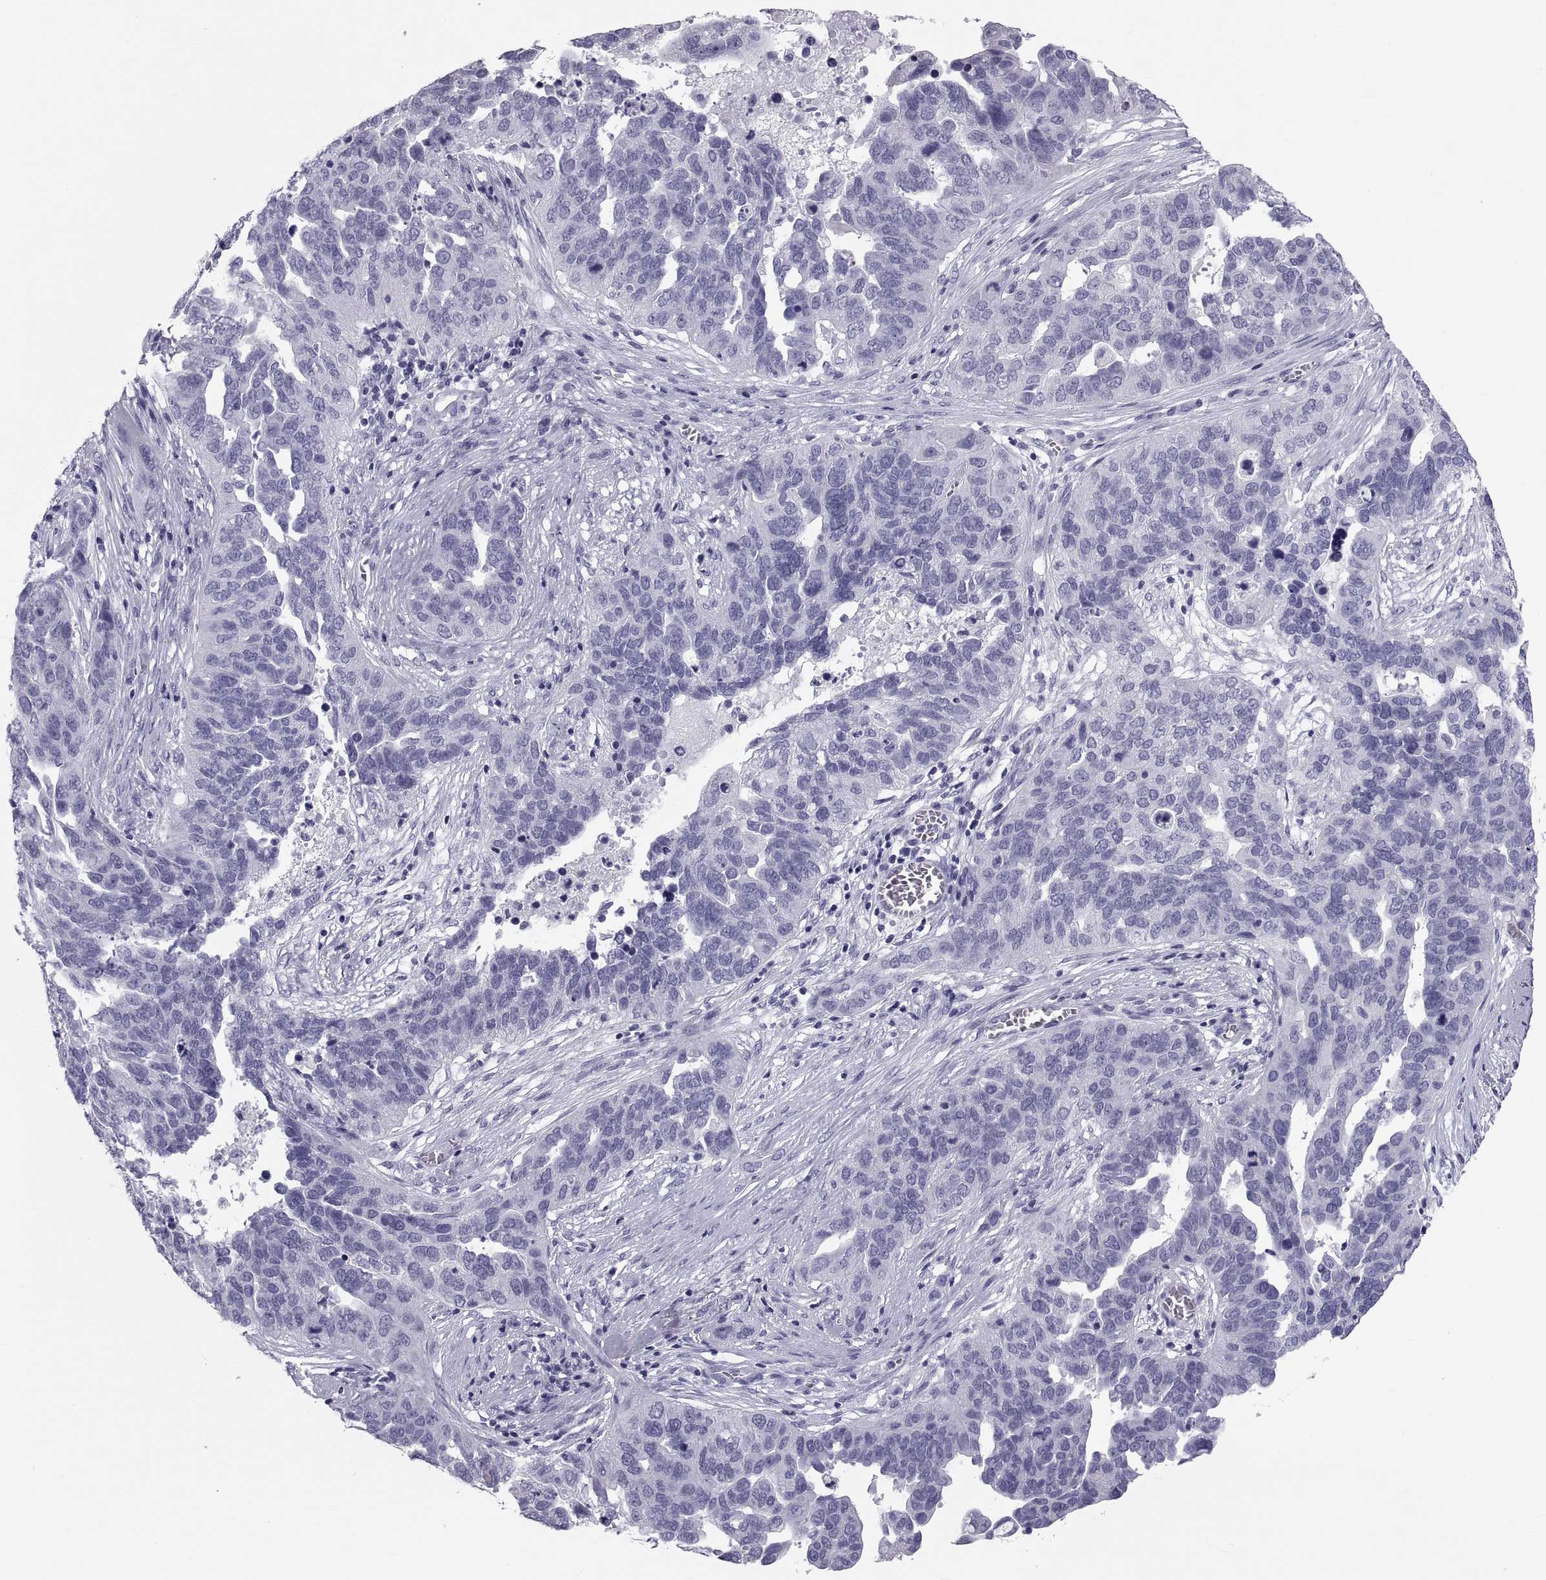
{"staining": {"intensity": "negative", "quantity": "none", "location": "none"}, "tissue": "ovarian cancer", "cell_type": "Tumor cells", "image_type": "cancer", "snomed": [{"axis": "morphology", "description": "Carcinoma, endometroid"}, {"axis": "topography", "description": "Soft tissue"}, {"axis": "topography", "description": "Ovary"}], "caption": "There is no significant expression in tumor cells of ovarian endometroid carcinoma.", "gene": "DEFB129", "patient": {"sex": "female", "age": 52}}